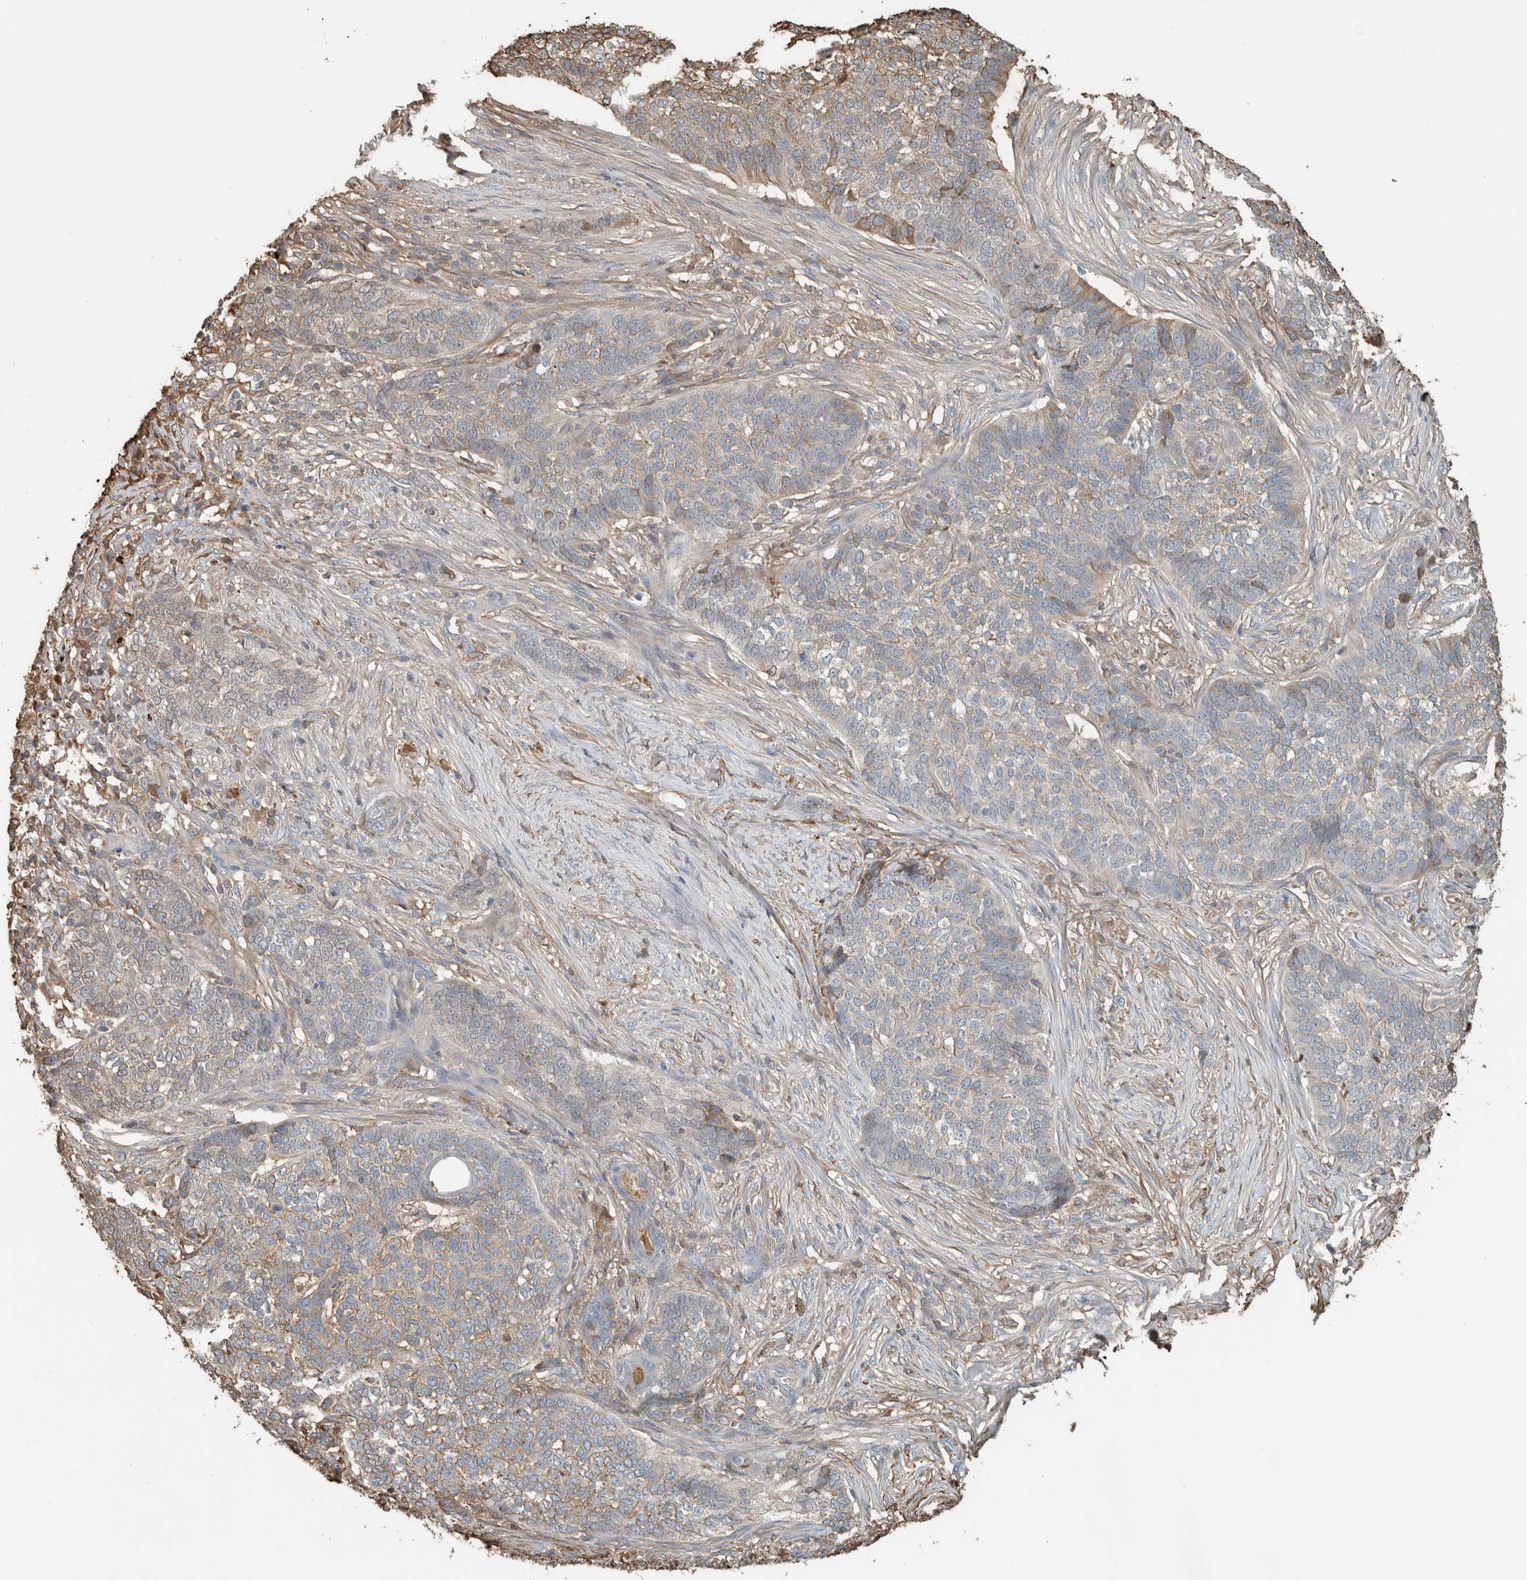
{"staining": {"intensity": "weak", "quantity": "<25%", "location": "cytoplasmic/membranous"}, "tissue": "skin cancer", "cell_type": "Tumor cells", "image_type": "cancer", "snomed": [{"axis": "morphology", "description": "Basal cell carcinoma"}, {"axis": "topography", "description": "Skin"}], "caption": "Immunohistochemistry photomicrograph of skin basal cell carcinoma stained for a protein (brown), which shows no staining in tumor cells.", "gene": "USP34", "patient": {"sex": "male", "age": 85}}